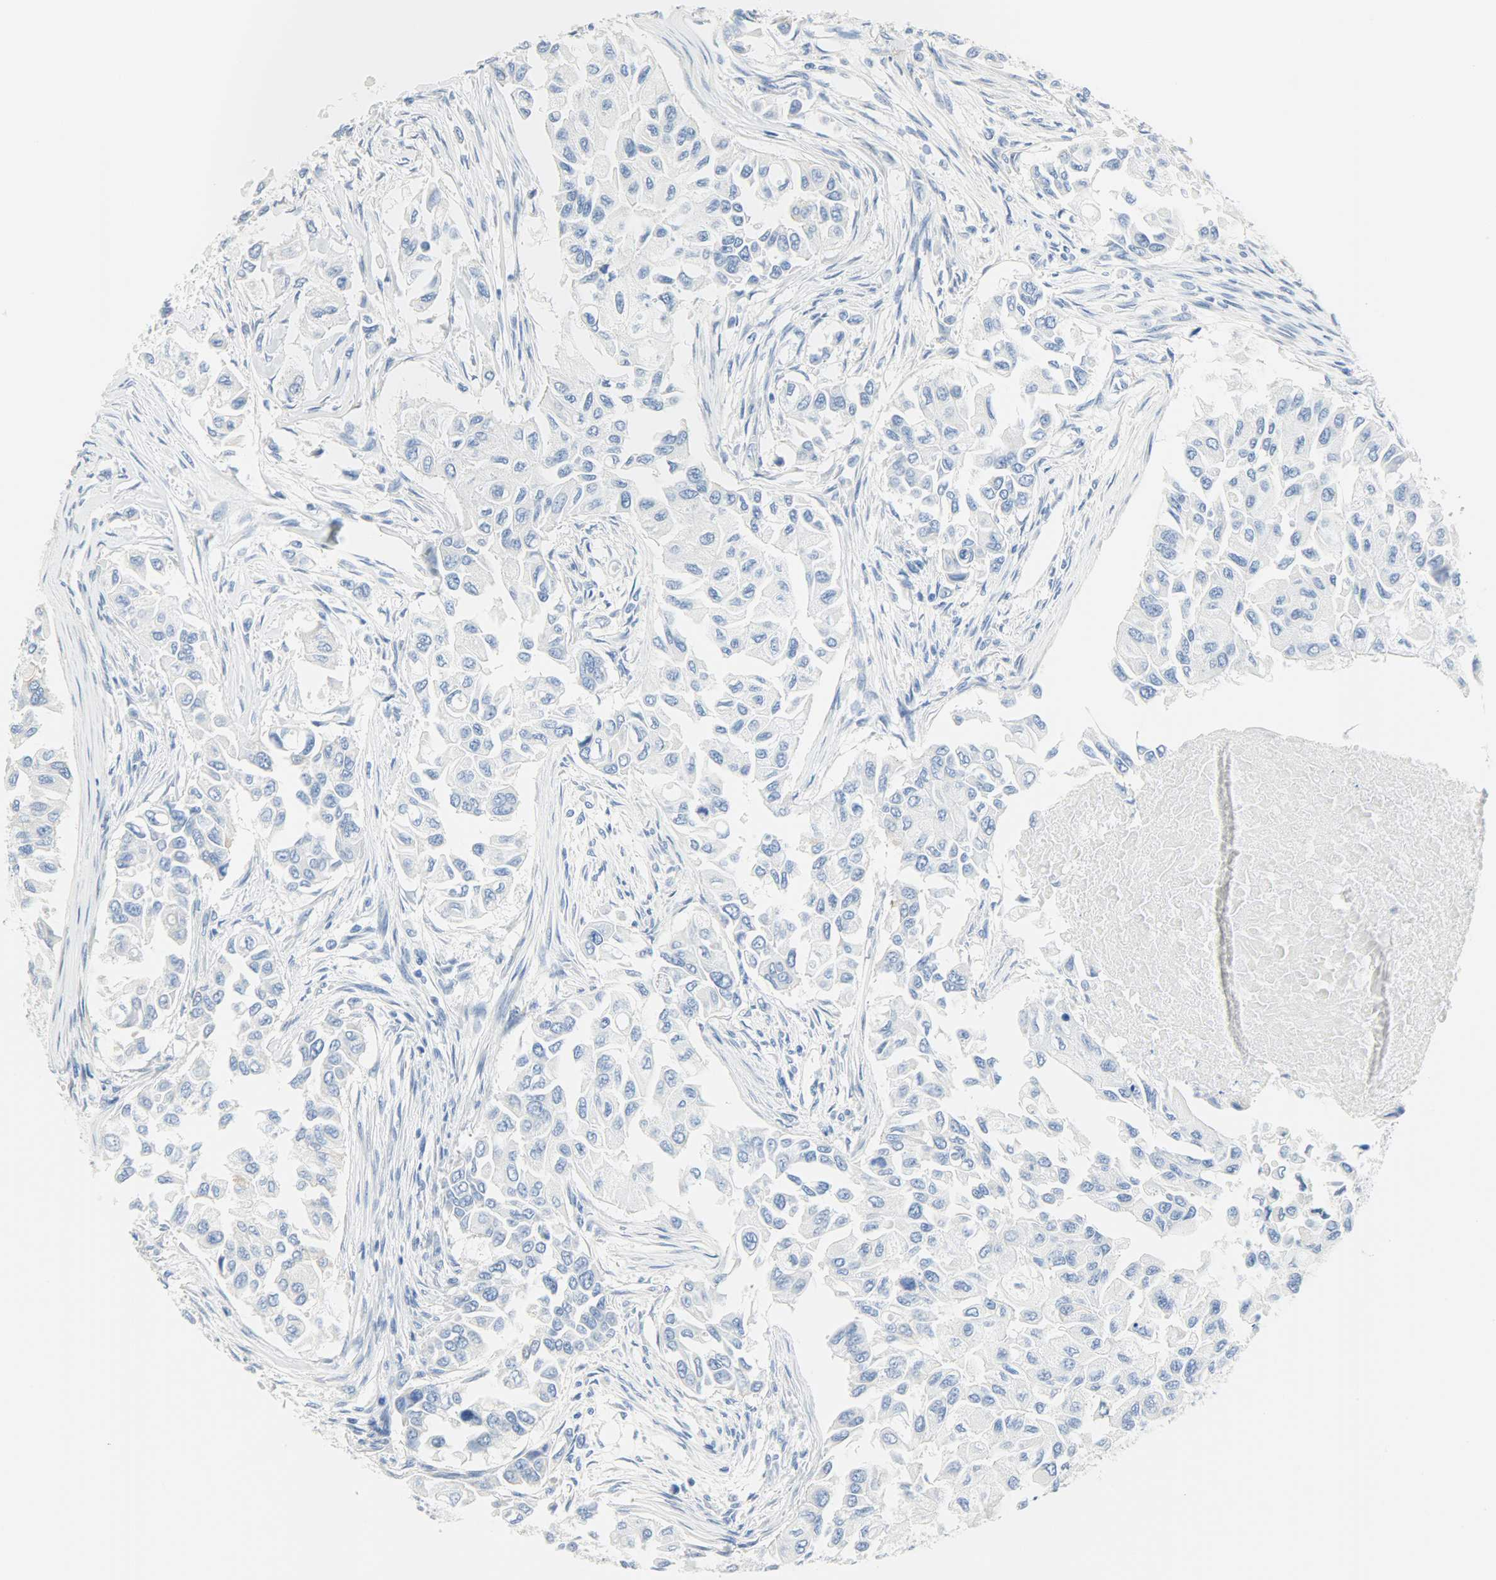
{"staining": {"intensity": "negative", "quantity": "none", "location": "none"}, "tissue": "breast cancer", "cell_type": "Tumor cells", "image_type": "cancer", "snomed": [{"axis": "morphology", "description": "Normal tissue, NOS"}, {"axis": "morphology", "description": "Duct carcinoma"}, {"axis": "topography", "description": "Breast"}], "caption": "The immunohistochemistry (IHC) image has no significant expression in tumor cells of breast cancer (intraductal carcinoma) tissue.", "gene": "CEBPE", "patient": {"sex": "female", "age": 49}}